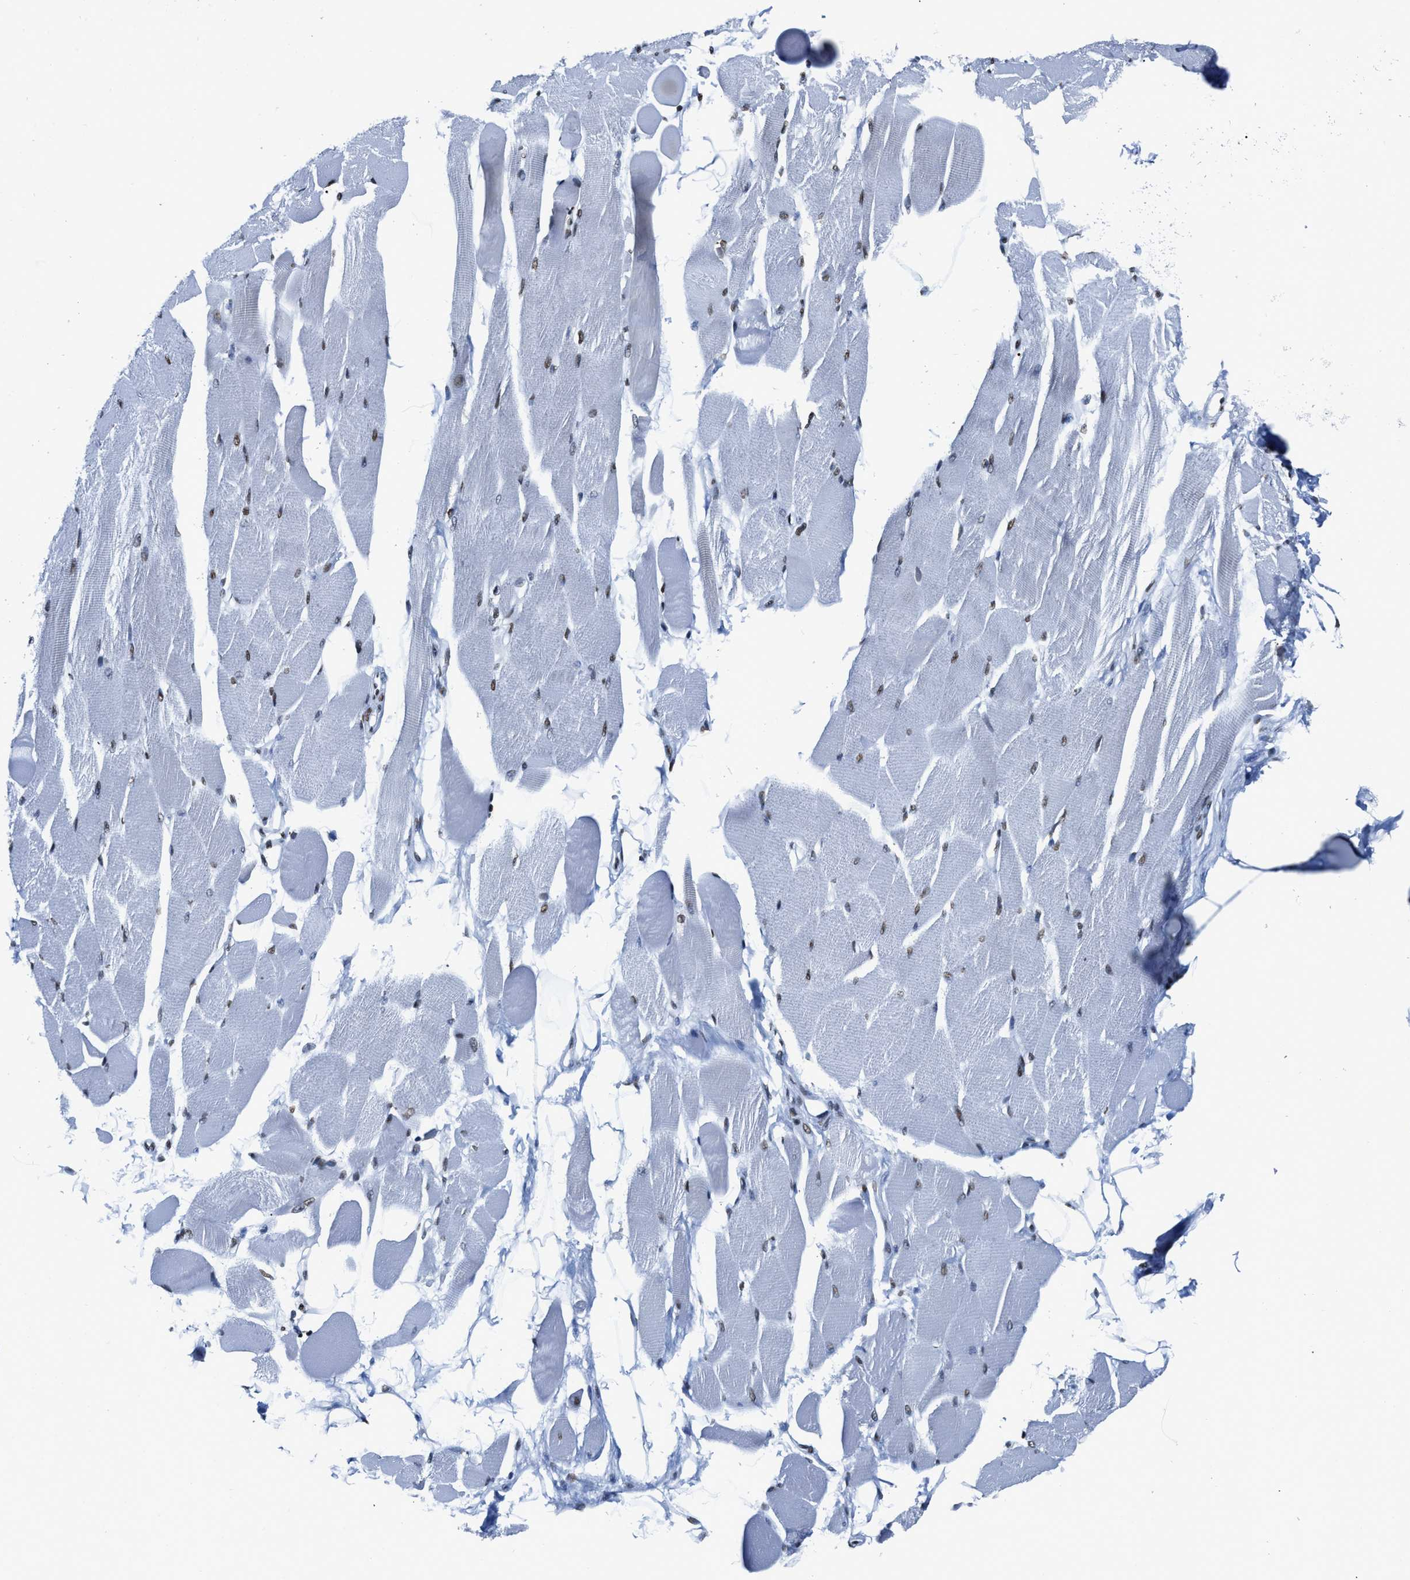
{"staining": {"intensity": "moderate", "quantity": ">75%", "location": "nuclear"}, "tissue": "skeletal muscle", "cell_type": "Myocytes", "image_type": "normal", "snomed": [{"axis": "morphology", "description": "Normal tissue, NOS"}, {"axis": "topography", "description": "Skeletal muscle"}, {"axis": "topography", "description": "Peripheral nerve tissue"}], "caption": "IHC staining of normal skeletal muscle, which demonstrates medium levels of moderate nuclear staining in approximately >75% of myocytes indicating moderate nuclear protein staining. The staining was performed using DAB (3,3'-diaminobenzidine) (brown) for protein detection and nuclei were counterstained in hematoxylin (blue).", "gene": "SMARCC2", "patient": {"sex": "female", "age": 84}}